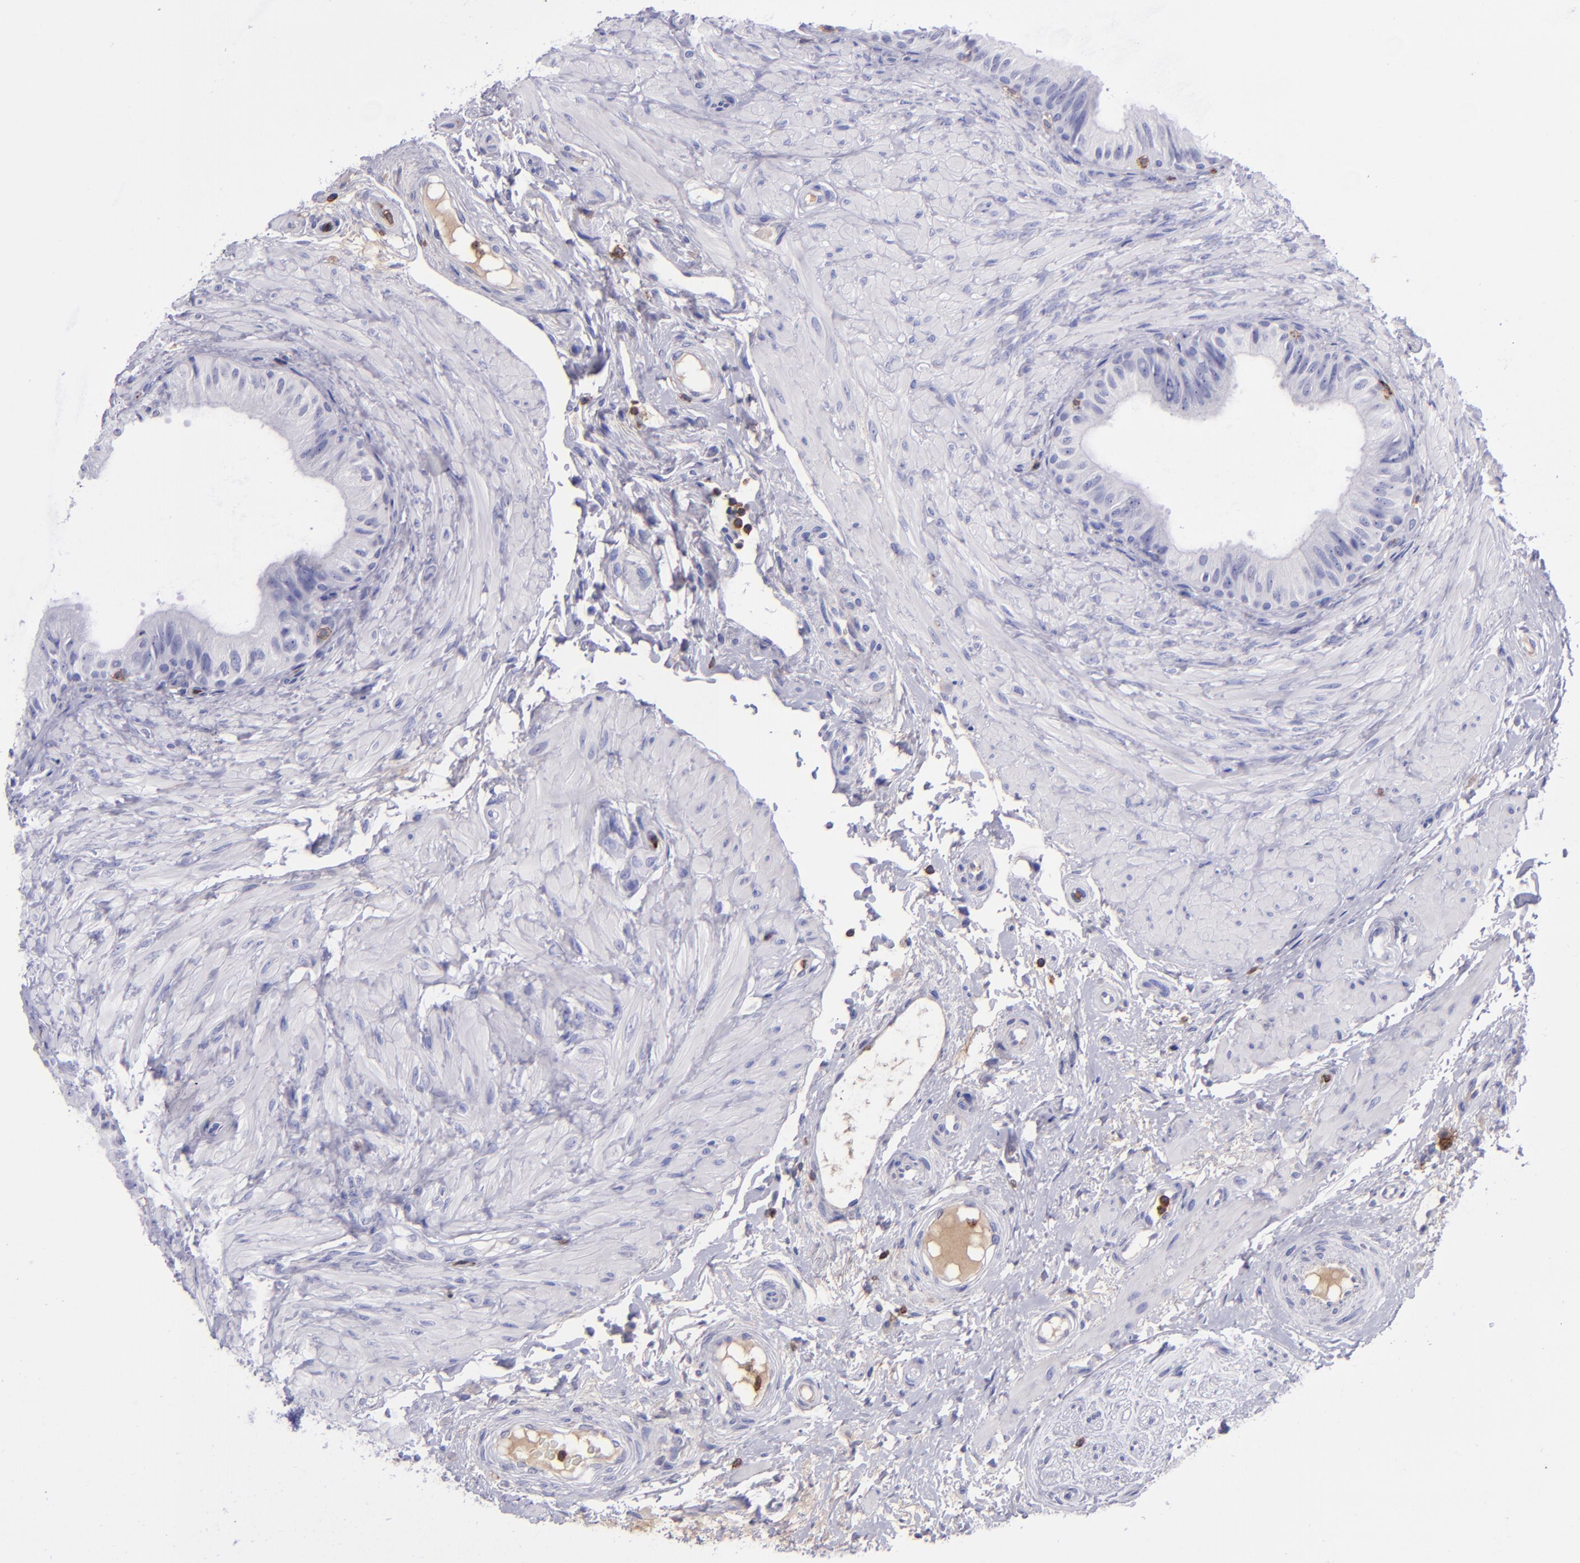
{"staining": {"intensity": "negative", "quantity": "none", "location": "none"}, "tissue": "epididymis", "cell_type": "Glandular cells", "image_type": "normal", "snomed": [{"axis": "morphology", "description": "Normal tissue, NOS"}, {"axis": "topography", "description": "Epididymis"}], "caption": "Protein analysis of normal epididymis exhibits no significant positivity in glandular cells. (Stains: DAB immunohistochemistry (IHC) with hematoxylin counter stain, Microscopy: brightfield microscopy at high magnification).", "gene": "ICAM3", "patient": {"sex": "male", "age": 68}}